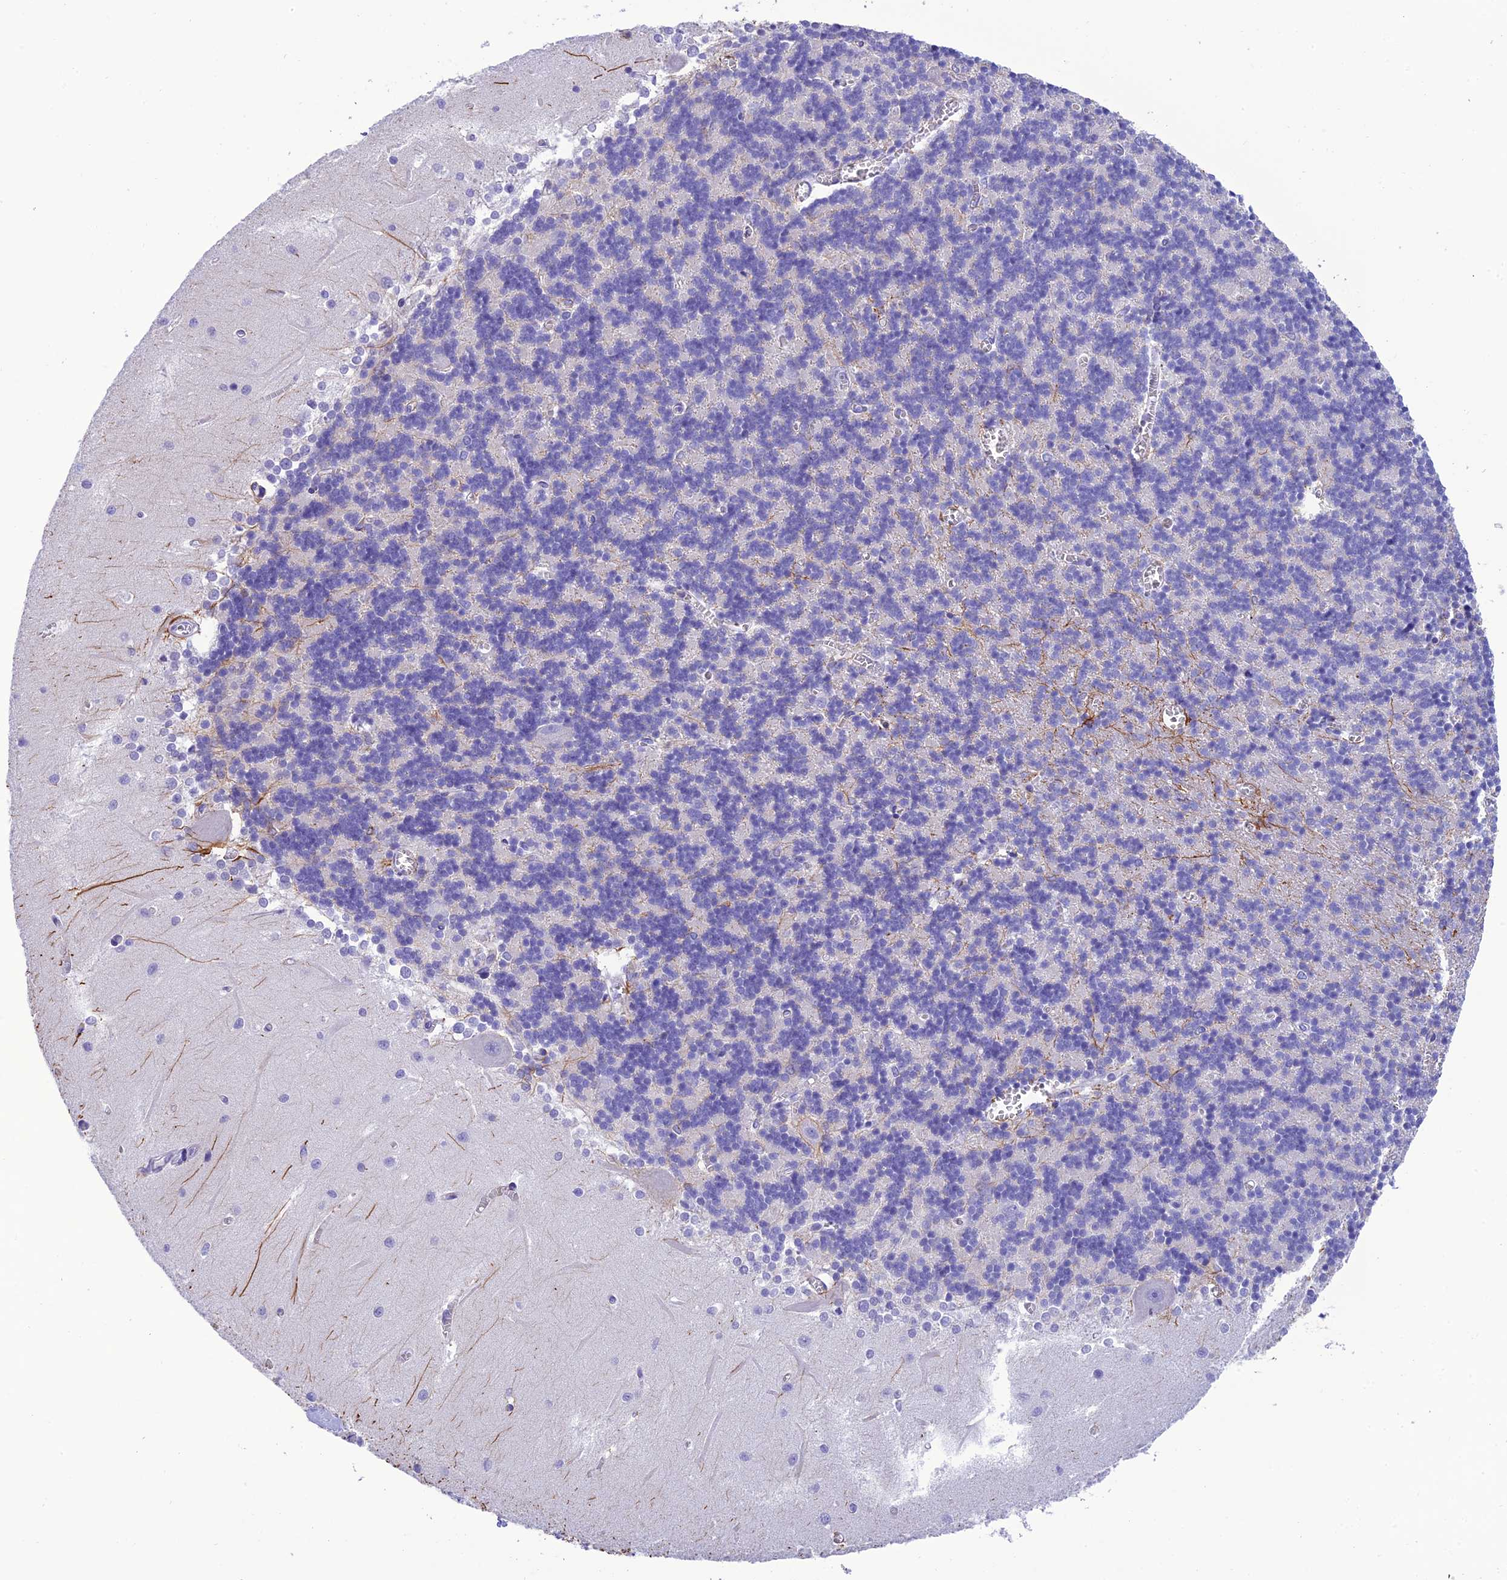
{"staining": {"intensity": "negative", "quantity": "none", "location": "none"}, "tissue": "cerebellum", "cell_type": "Cells in granular layer", "image_type": "normal", "snomed": [{"axis": "morphology", "description": "Normal tissue, NOS"}, {"axis": "topography", "description": "Cerebellum"}], "caption": "Photomicrograph shows no significant protein expression in cells in granular layer of normal cerebellum. Brightfield microscopy of immunohistochemistry (IHC) stained with DAB (3,3'-diaminobenzidine) (brown) and hematoxylin (blue), captured at high magnification.", "gene": "C17orf67", "patient": {"sex": "male", "age": 37}}